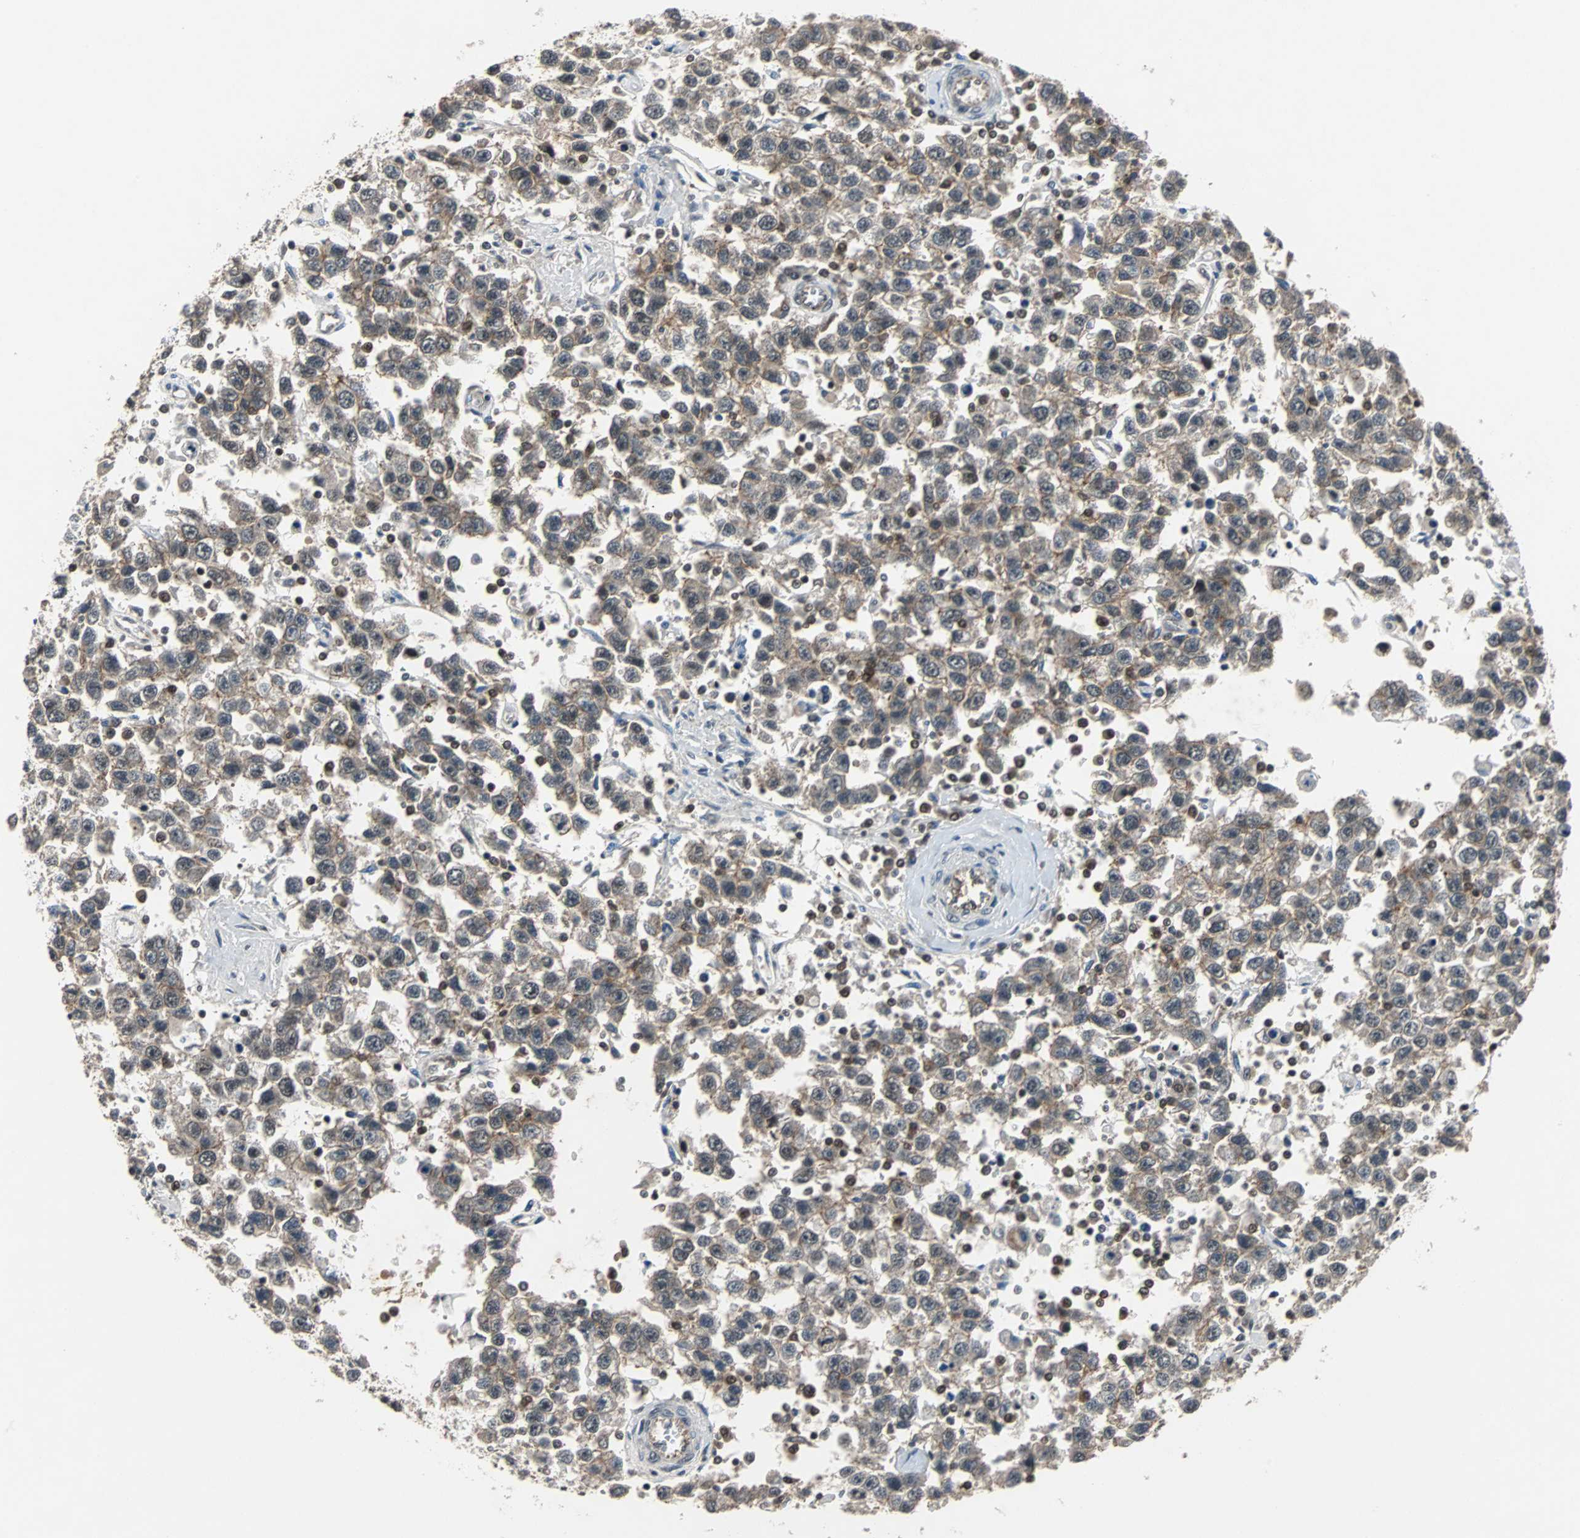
{"staining": {"intensity": "moderate", "quantity": ">75%", "location": "cytoplasmic/membranous"}, "tissue": "testis cancer", "cell_type": "Tumor cells", "image_type": "cancer", "snomed": [{"axis": "morphology", "description": "Seminoma, NOS"}, {"axis": "topography", "description": "Testis"}], "caption": "Immunohistochemical staining of seminoma (testis) reveals moderate cytoplasmic/membranous protein staining in approximately >75% of tumor cells.", "gene": "LSR", "patient": {"sex": "male", "age": 41}}